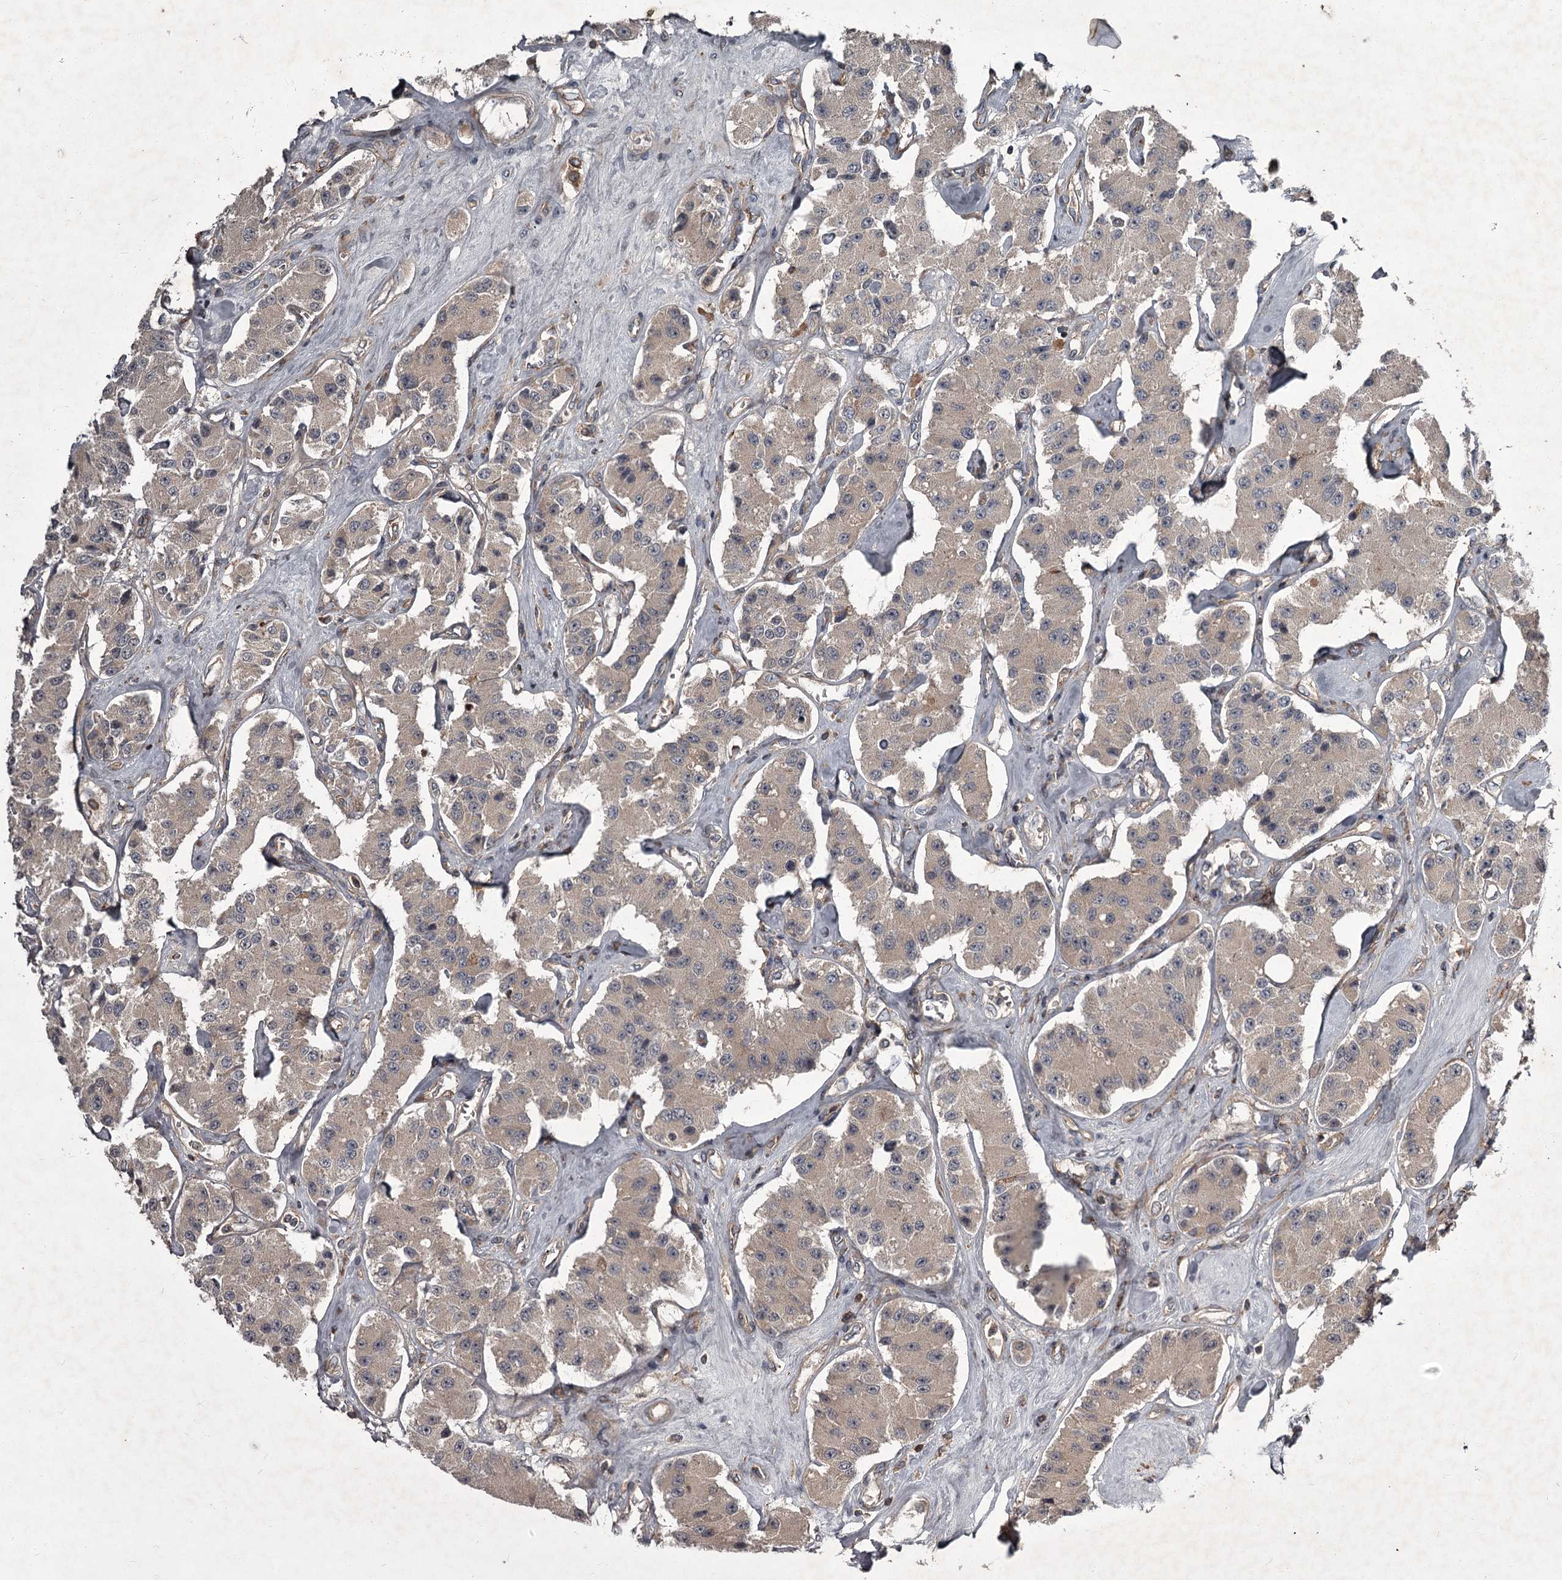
{"staining": {"intensity": "weak", "quantity": ">75%", "location": "cytoplasmic/membranous"}, "tissue": "carcinoid", "cell_type": "Tumor cells", "image_type": "cancer", "snomed": [{"axis": "morphology", "description": "Carcinoid, malignant, NOS"}, {"axis": "topography", "description": "Pancreas"}], "caption": "Immunohistochemical staining of human carcinoid (malignant) exhibits weak cytoplasmic/membranous protein positivity in approximately >75% of tumor cells.", "gene": "UNC93B1", "patient": {"sex": "male", "age": 41}}